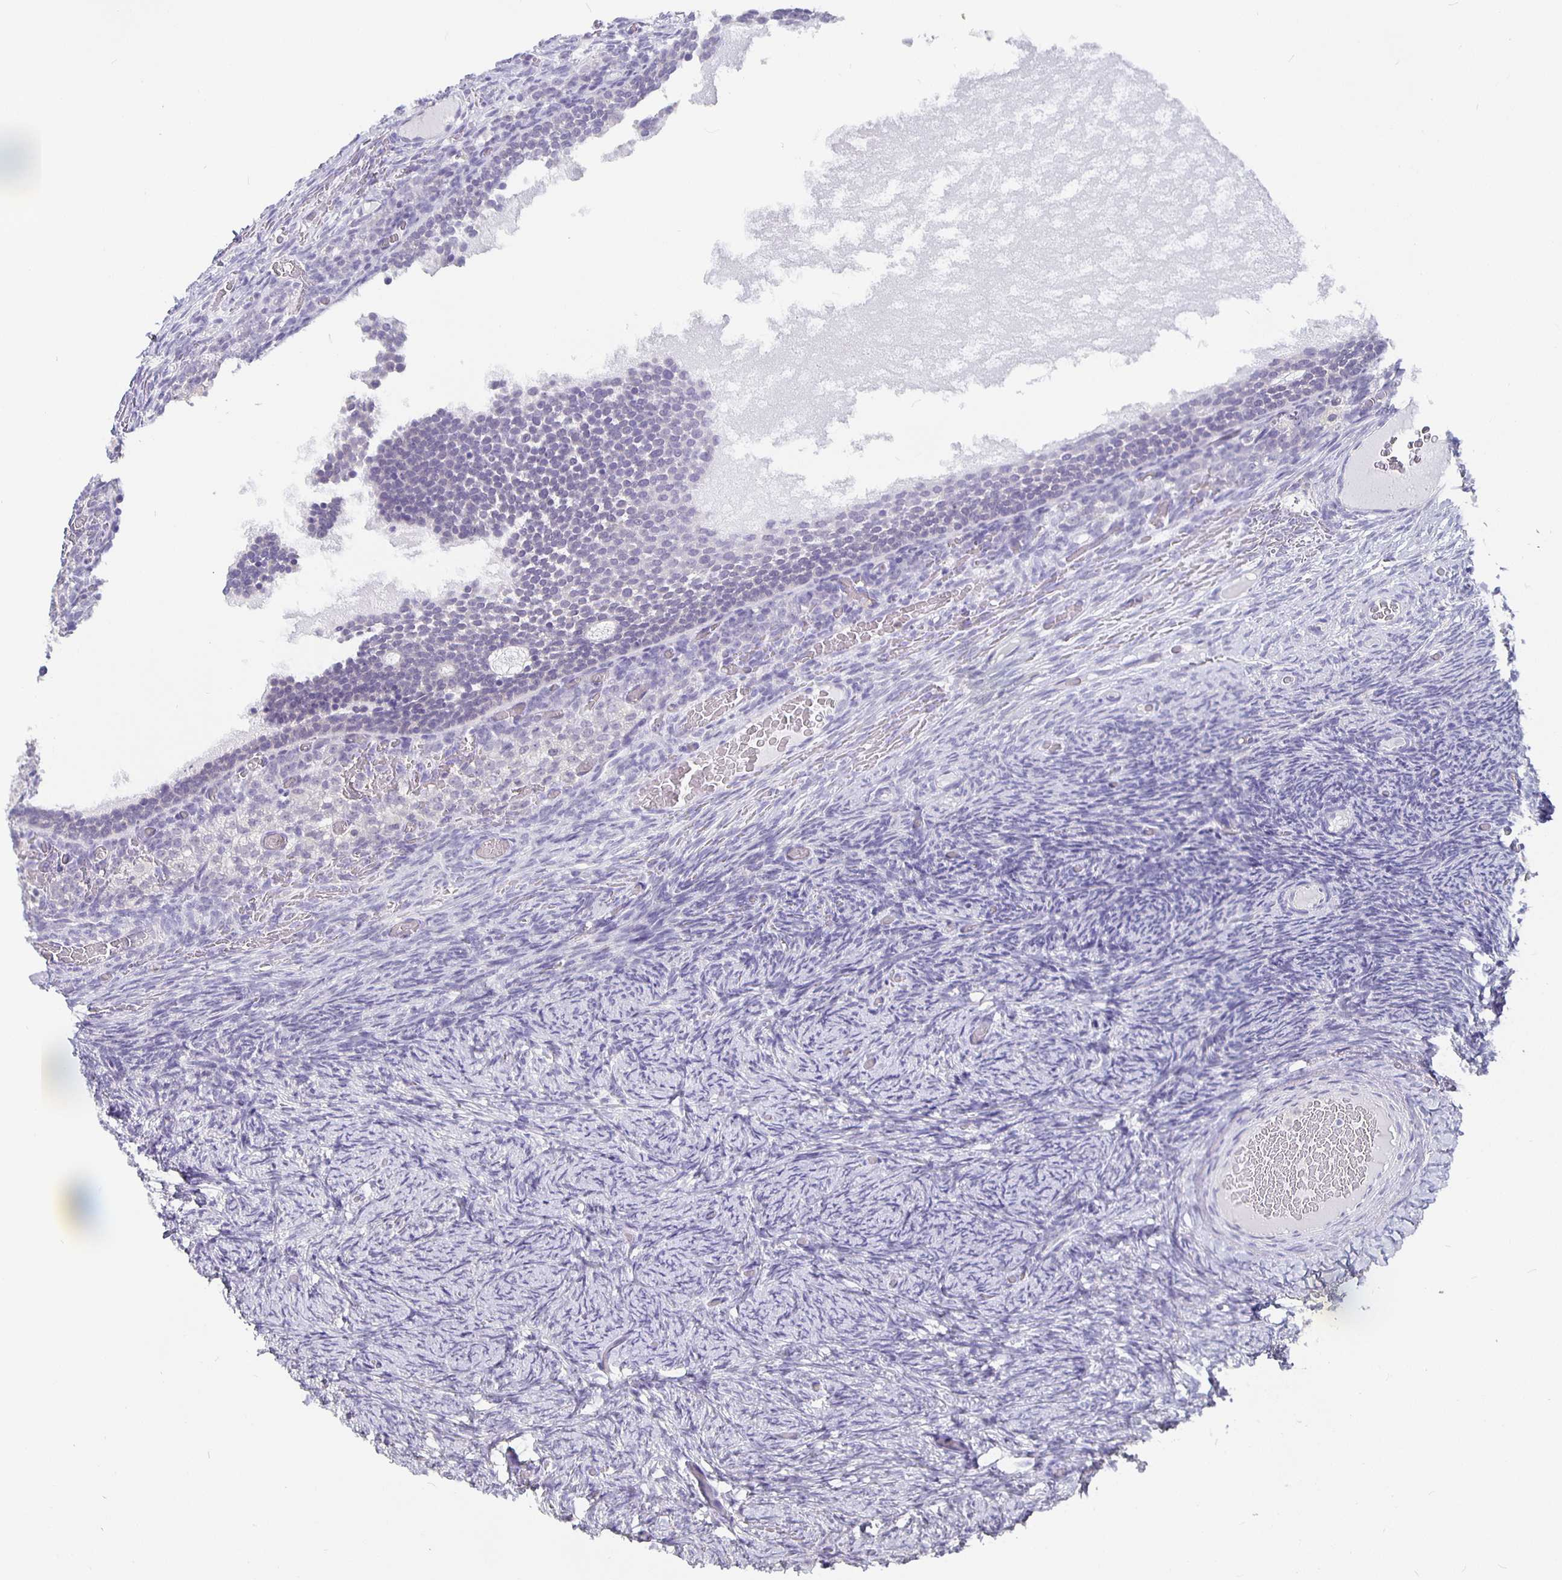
{"staining": {"intensity": "negative", "quantity": "none", "location": "none"}, "tissue": "ovary", "cell_type": "Follicle cells", "image_type": "normal", "snomed": [{"axis": "morphology", "description": "Normal tissue, NOS"}, {"axis": "topography", "description": "Ovary"}], "caption": "Immunohistochemical staining of unremarkable human ovary demonstrates no significant staining in follicle cells. Nuclei are stained in blue.", "gene": "GPX4", "patient": {"sex": "female", "age": 34}}